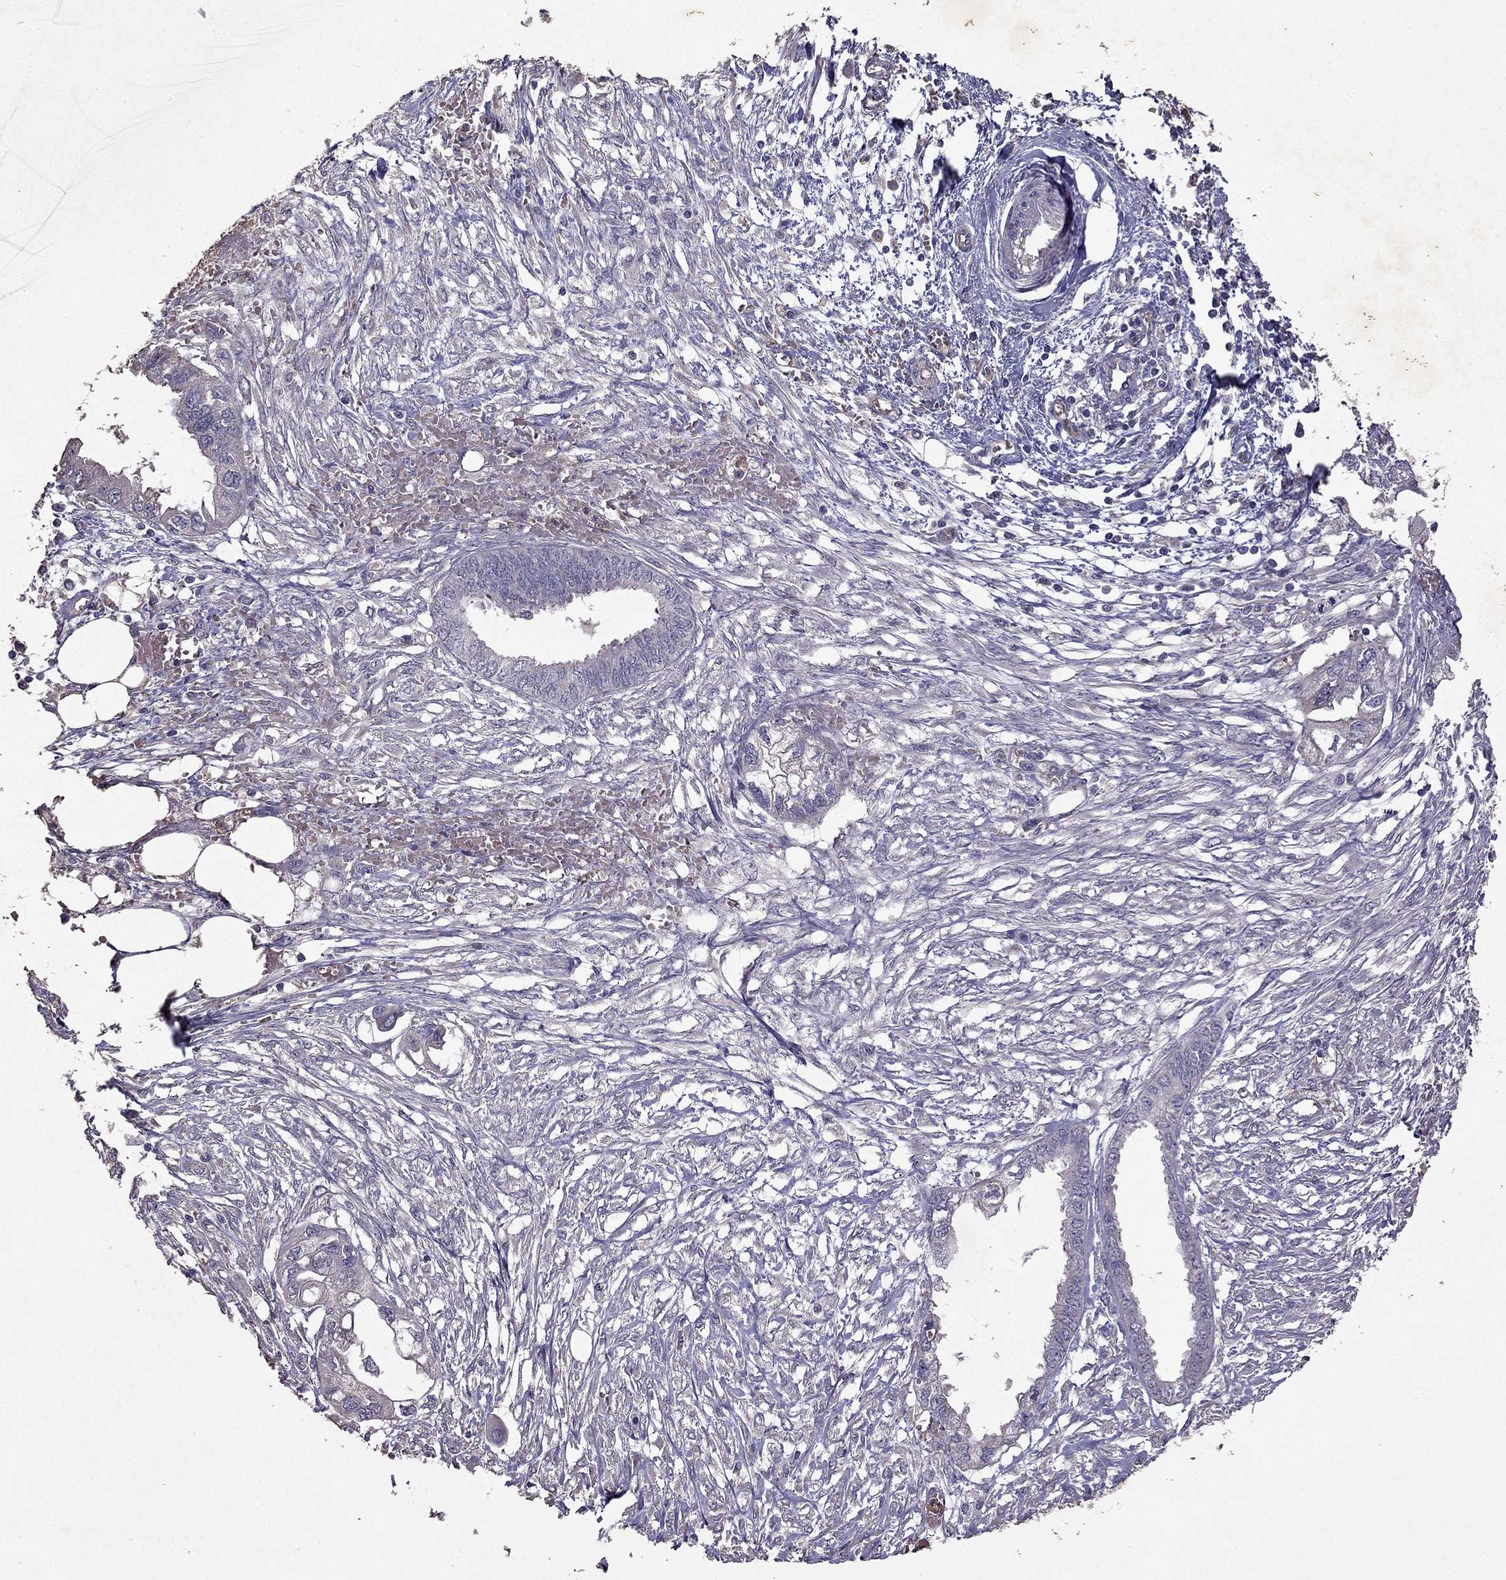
{"staining": {"intensity": "negative", "quantity": "none", "location": "none"}, "tissue": "endometrial cancer", "cell_type": "Tumor cells", "image_type": "cancer", "snomed": [{"axis": "morphology", "description": "Adenocarcinoma, NOS"}, {"axis": "morphology", "description": "Adenocarcinoma, metastatic, NOS"}, {"axis": "topography", "description": "Adipose tissue"}, {"axis": "topography", "description": "Endometrium"}], "caption": "The image demonstrates no staining of tumor cells in endometrial cancer.", "gene": "RFLNB", "patient": {"sex": "female", "age": 67}}